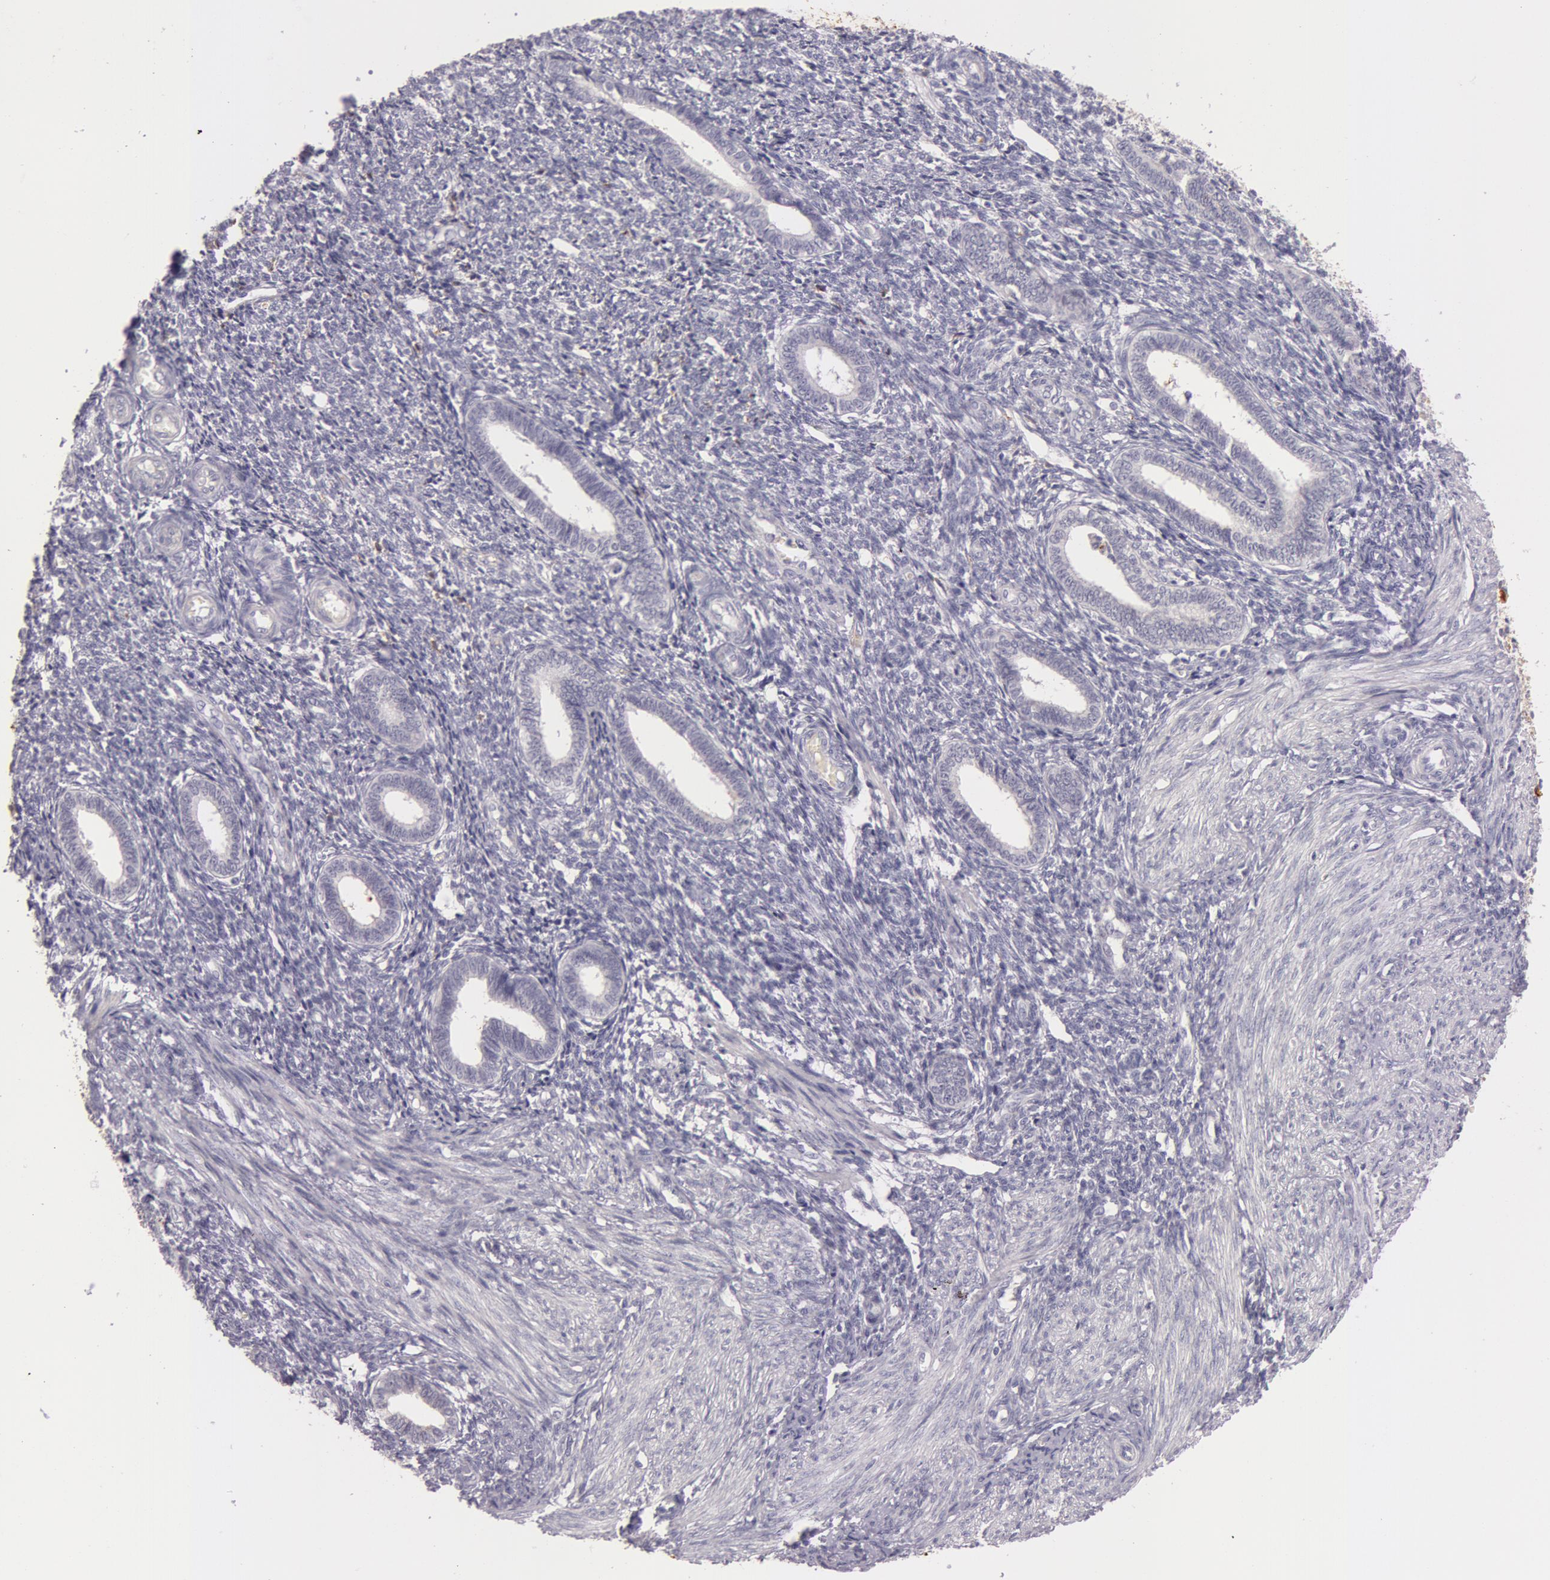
{"staining": {"intensity": "moderate", "quantity": "25%-75%", "location": "cytoplasmic/membranous"}, "tissue": "endometrium", "cell_type": "Cells in endometrial stroma", "image_type": "normal", "snomed": [{"axis": "morphology", "description": "Normal tissue, NOS"}, {"axis": "topography", "description": "Endometrium"}], "caption": "Approximately 25%-75% of cells in endometrial stroma in benign endometrium display moderate cytoplasmic/membranous protein staining as visualized by brown immunohistochemical staining.", "gene": "C4BPA", "patient": {"sex": "female", "age": 27}}